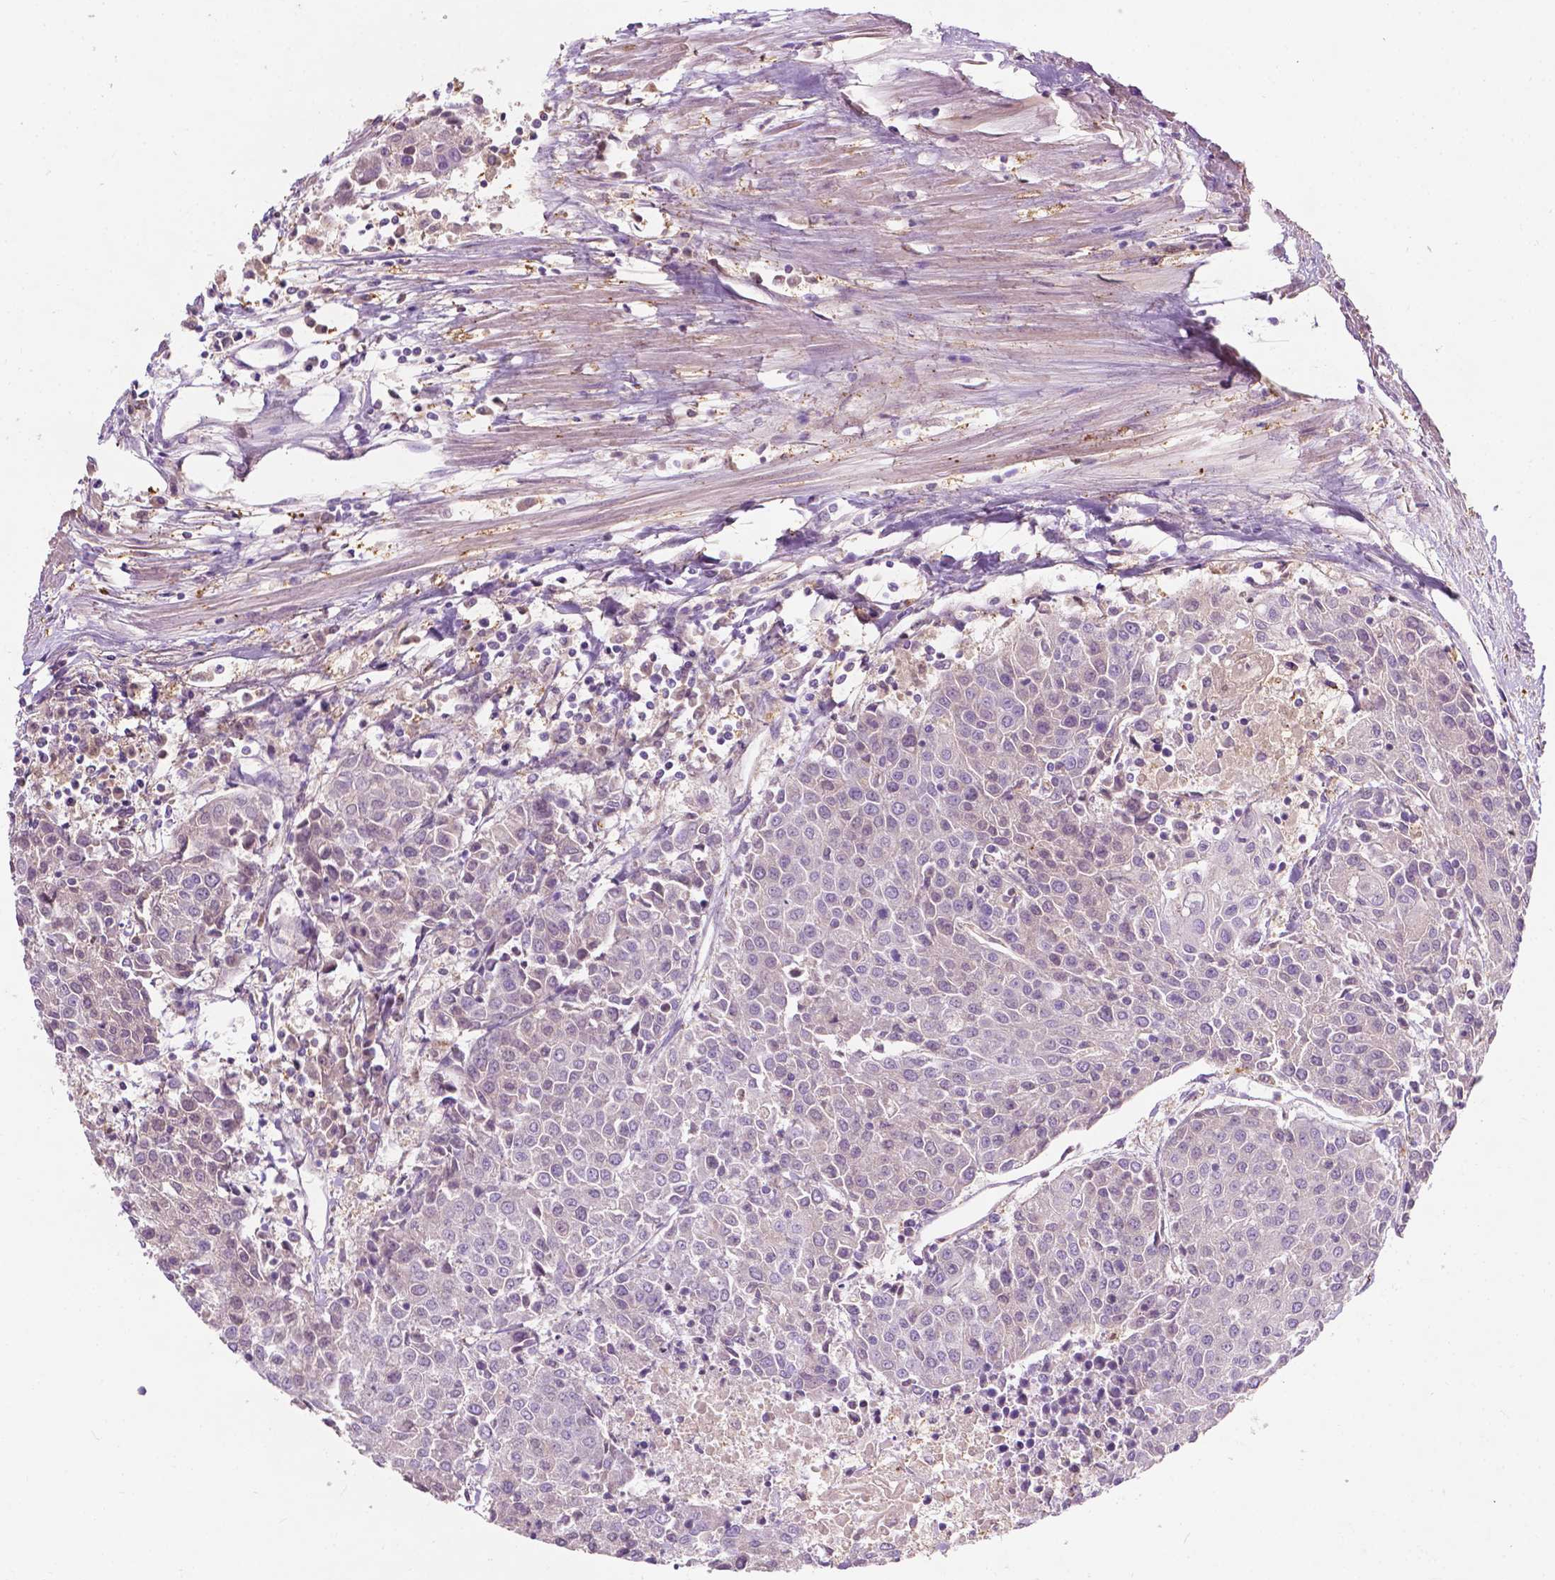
{"staining": {"intensity": "negative", "quantity": "none", "location": "none"}, "tissue": "urothelial cancer", "cell_type": "Tumor cells", "image_type": "cancer", "snomed": [{"axis": "morphology", "description": "Urothelial carcinoma, High grade"}, {"axis": "topography", "description": "Urinary bladder"}], "caption": "IHC photomicrograph of urothelial cancer stained for a protein (brown), which shows no staining in tumor cells. (DAB (3,3'-diaminobenzidine) immunohistochemistry, high magnification).", "gene": "GPR37", "patient": {"sex": "female", "age": 85}}